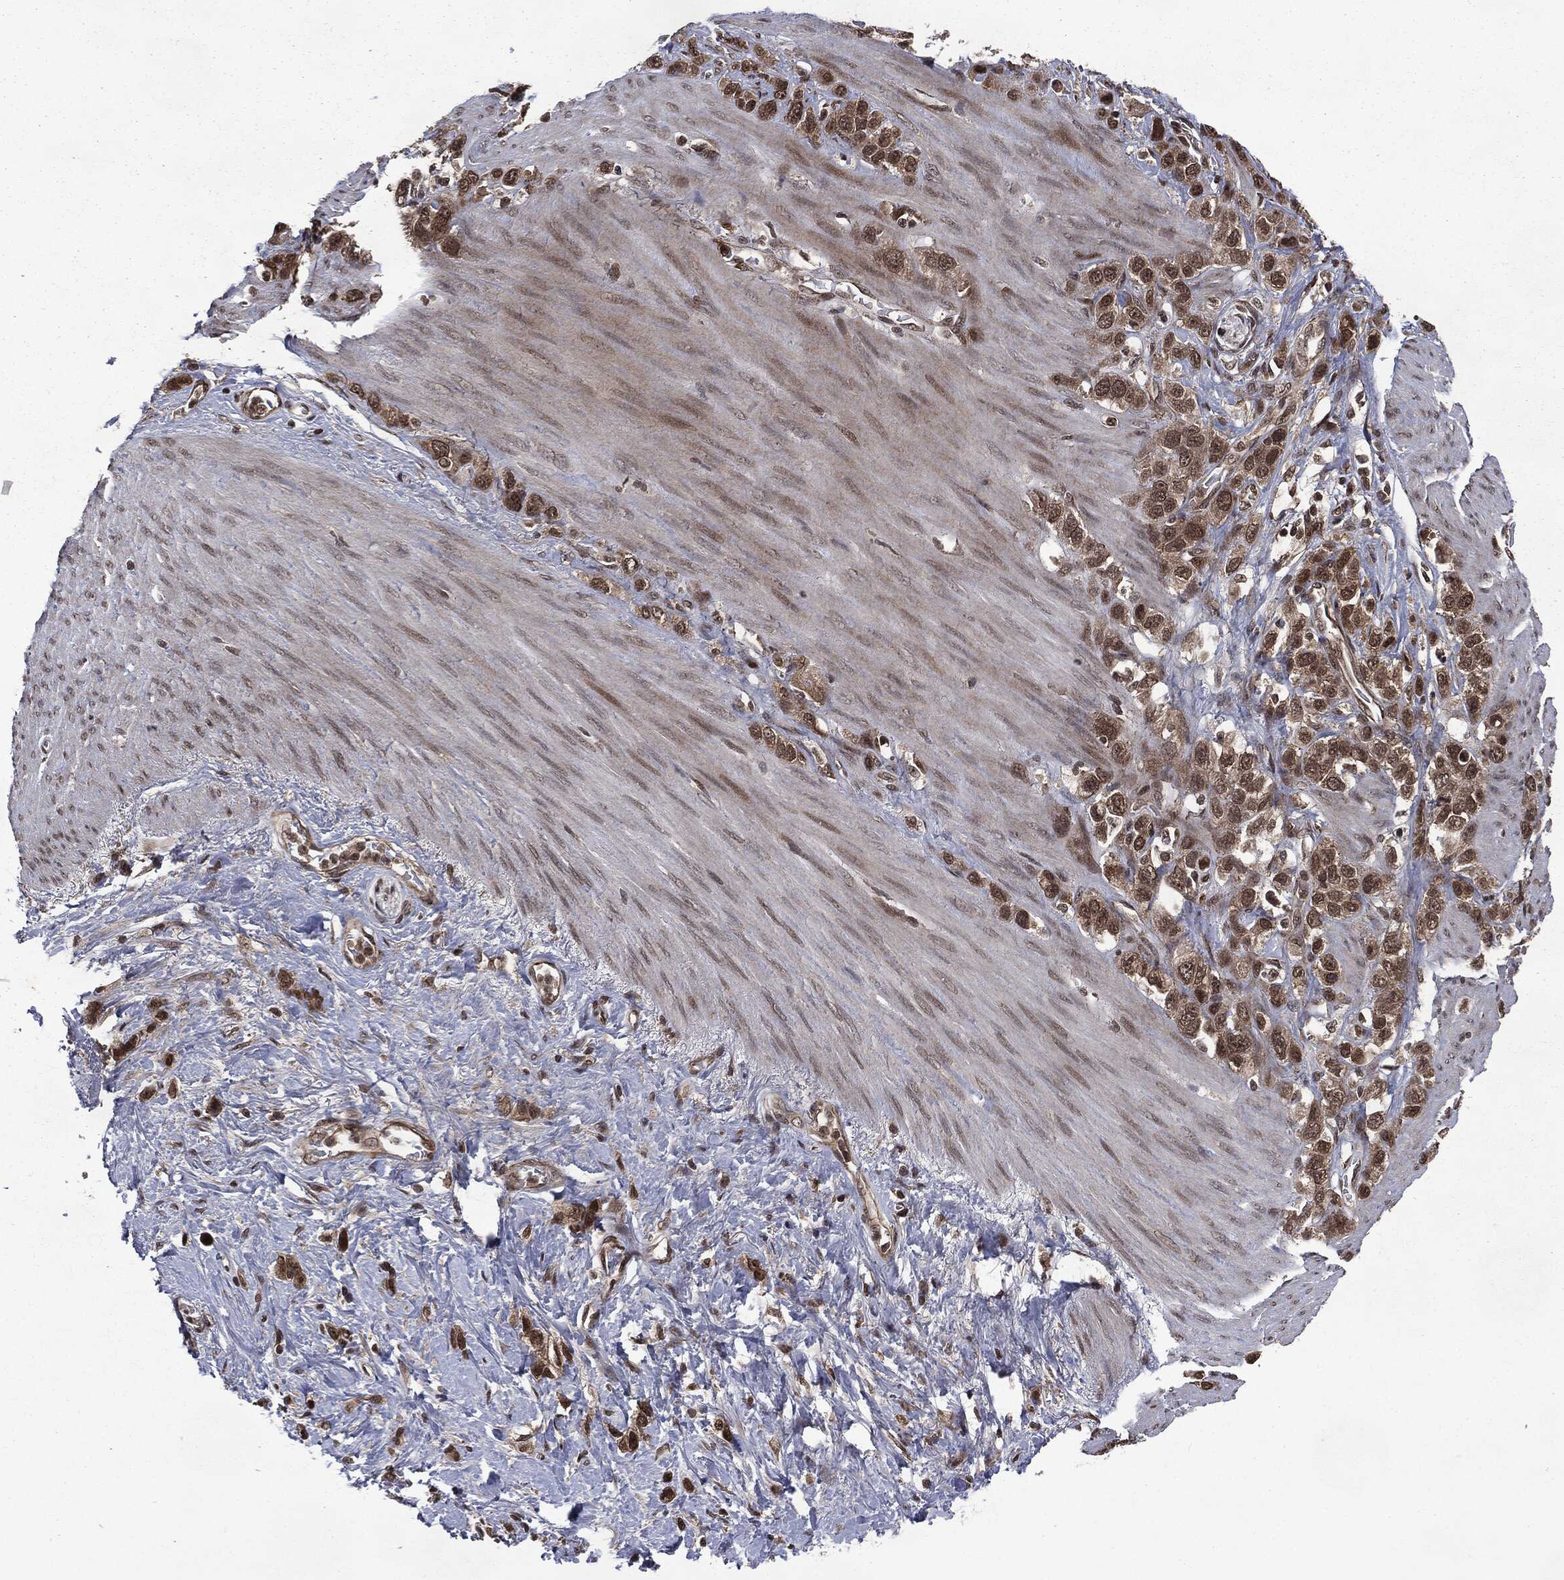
{"staining": {"intensity": "strong", "quantity": ">75%", "location": "nuclear"}, "tissue": "stomach cancer", "cell_type": "Tumor cells", "image_type": "cancer", "snomed": [{"axis": "morphology", "description": "Adenocarcinoma, NOS"}, {"axis": "topography", "description": "Stomach"}], "caption": "IHC staining of adenocarcinoma (stomach), which displays high levels of strong nuclear staining in about >75% of tumor cells indicating strong nuclear protein staining. The staining was performed using DAB (brown) for protein detection and nuclei were counterstained in hematoxylin (blue).", "gene": "STAU2", "patient": {"sex": "female", "age": 65}}